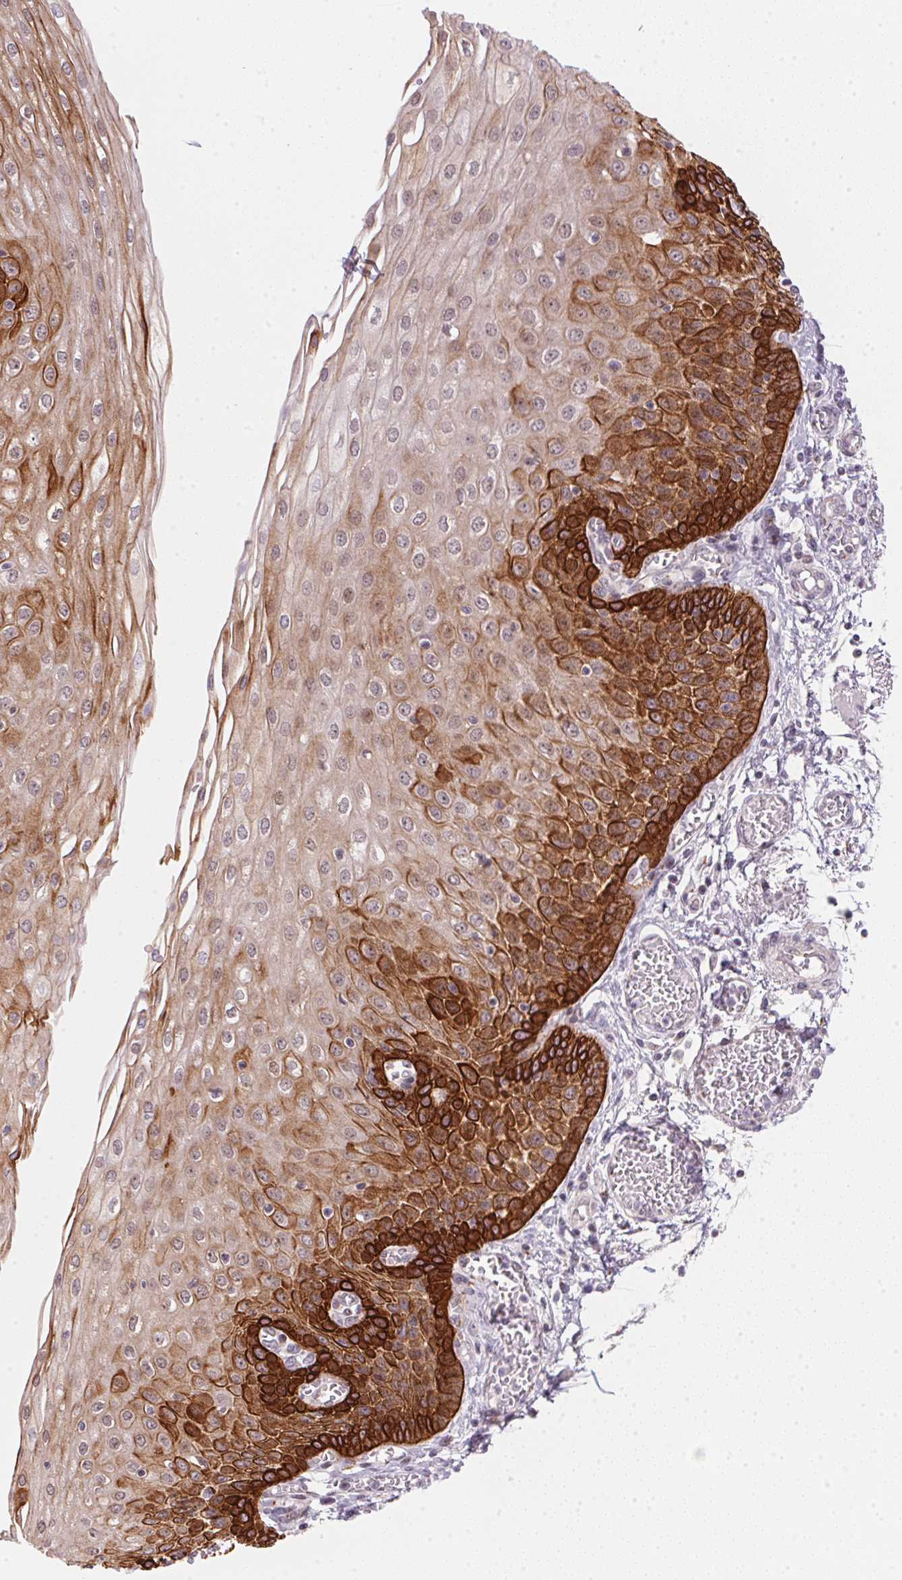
{"staining": {"intensity": "strong", "quantity": ">75%", "location": "cytoplasmic/membranous"}, "tissue": "esophagus", "cell_type": "Squamous epithelial cells", "image_type": "normal", "snomed": [{"axis": "morphology", "description": "Normal tissue, NOS"}, {"axis": "morphology", "description": "Adenocarcinoma, NOS"}, {"axis": "topography", "description": "Esophagus"}], "caption": "Immunohistochemistry of benign human esophagus shows high levels of strong cytoplasmic/membranous positivity in approximately >75% of squamous epithelial cells.", "gene": "RAB22A", "patient": {"sex": "male", "age": 81}}